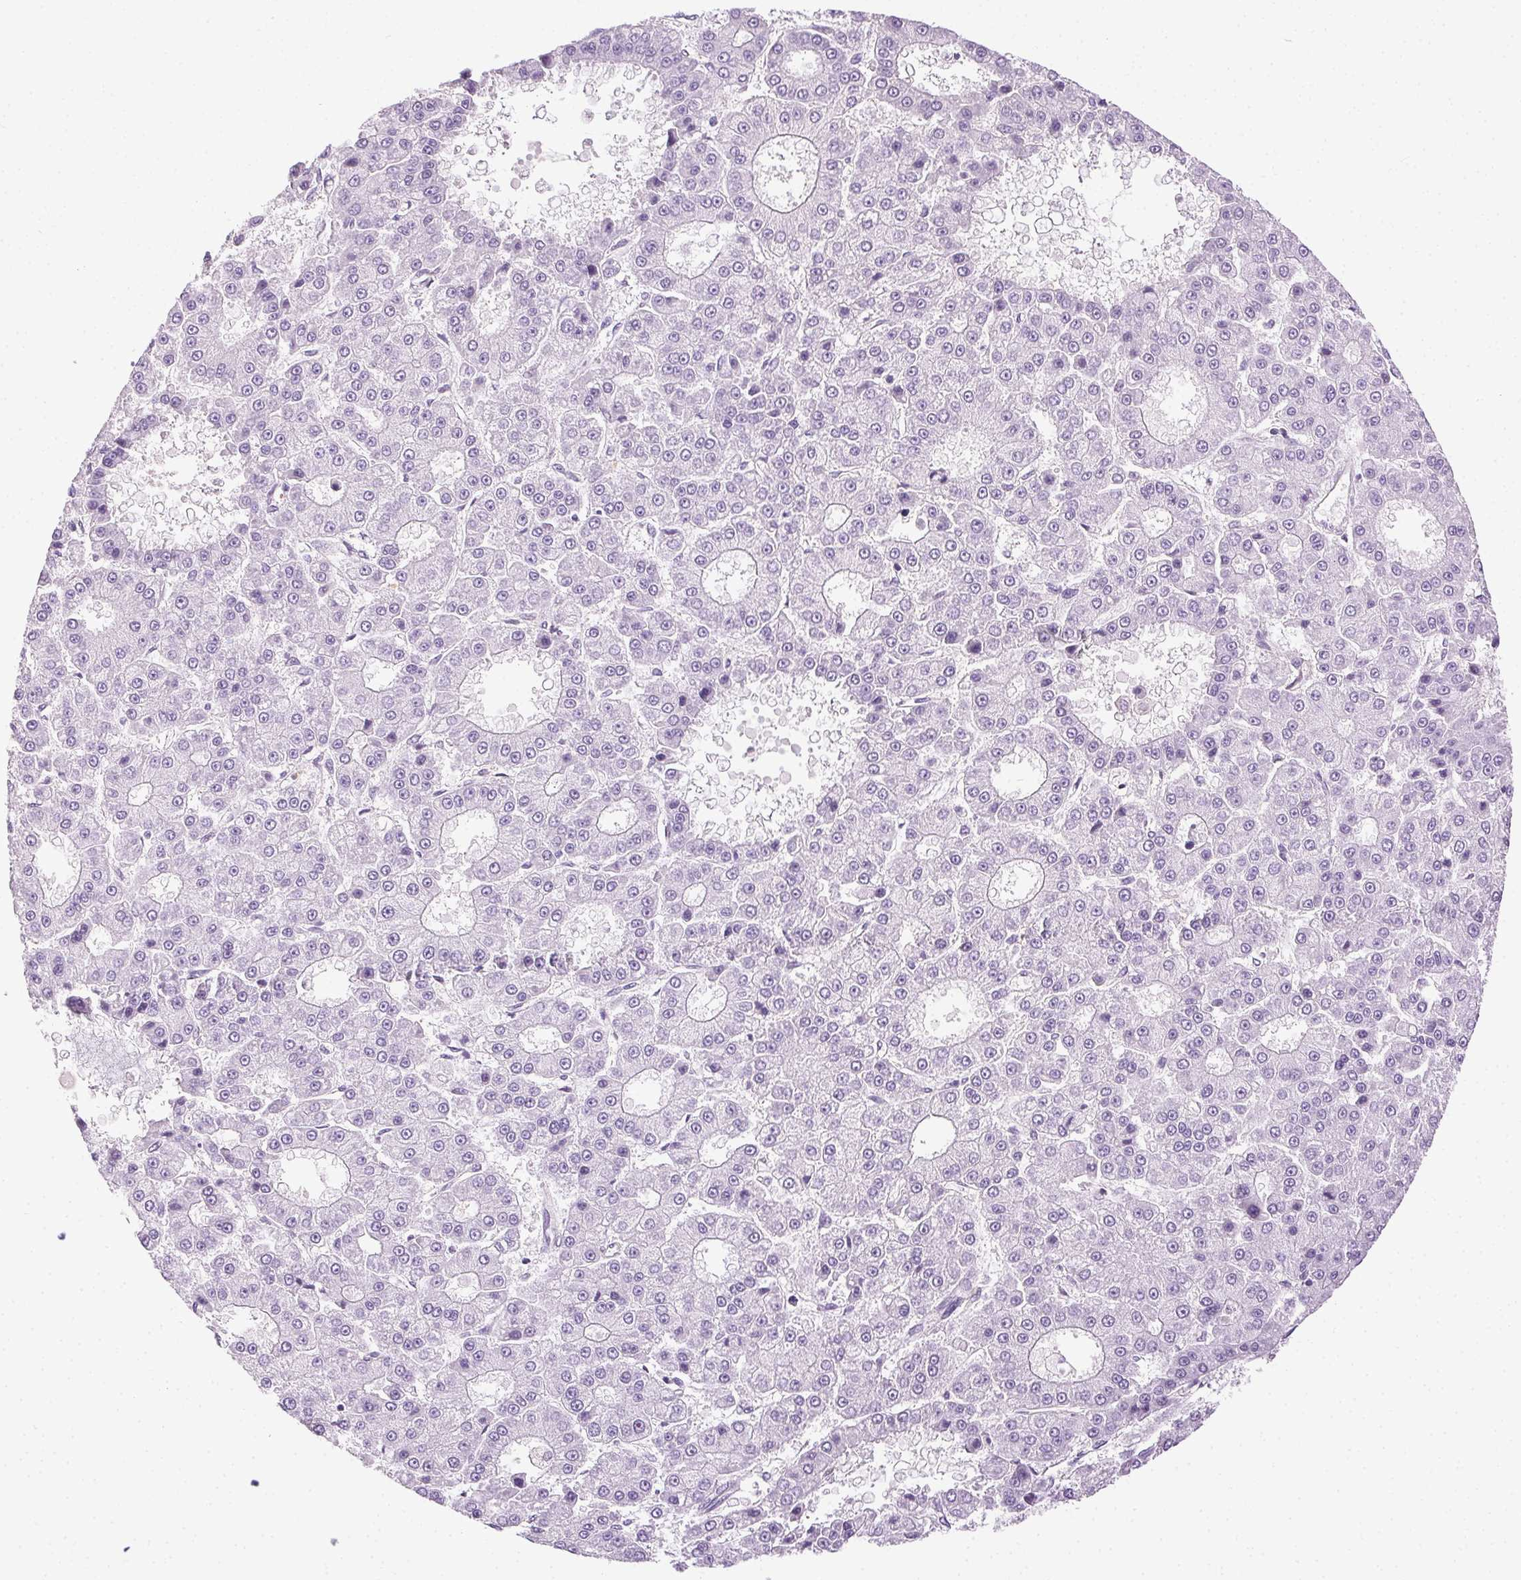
{"staining": {"intensity": "negative", "quantity": "none", "location": "none"}, "tissue": "liver cancer", "cell_type": "Tumor cells", "image_type": "cancer", "snomed": [{"axis": "morphology", "description": "Carcinoma, Hepatocellular, NOS"}, {"axis": "topography", "description": "Liver"}], "caption": "Immunohistochemical staining of liver cancer (hepatocellular carcinoma) exhibits no significant expression in tumor cells. The staining was performed using DAB (3,3'-diaminobenzidine) to visualize the protein expression in brown, while the nuclei were stained in blue with hematoxylin (Magnification: 20x).", "gene": "SYCE2", "patient": {"sex": "male", "age": 70}}